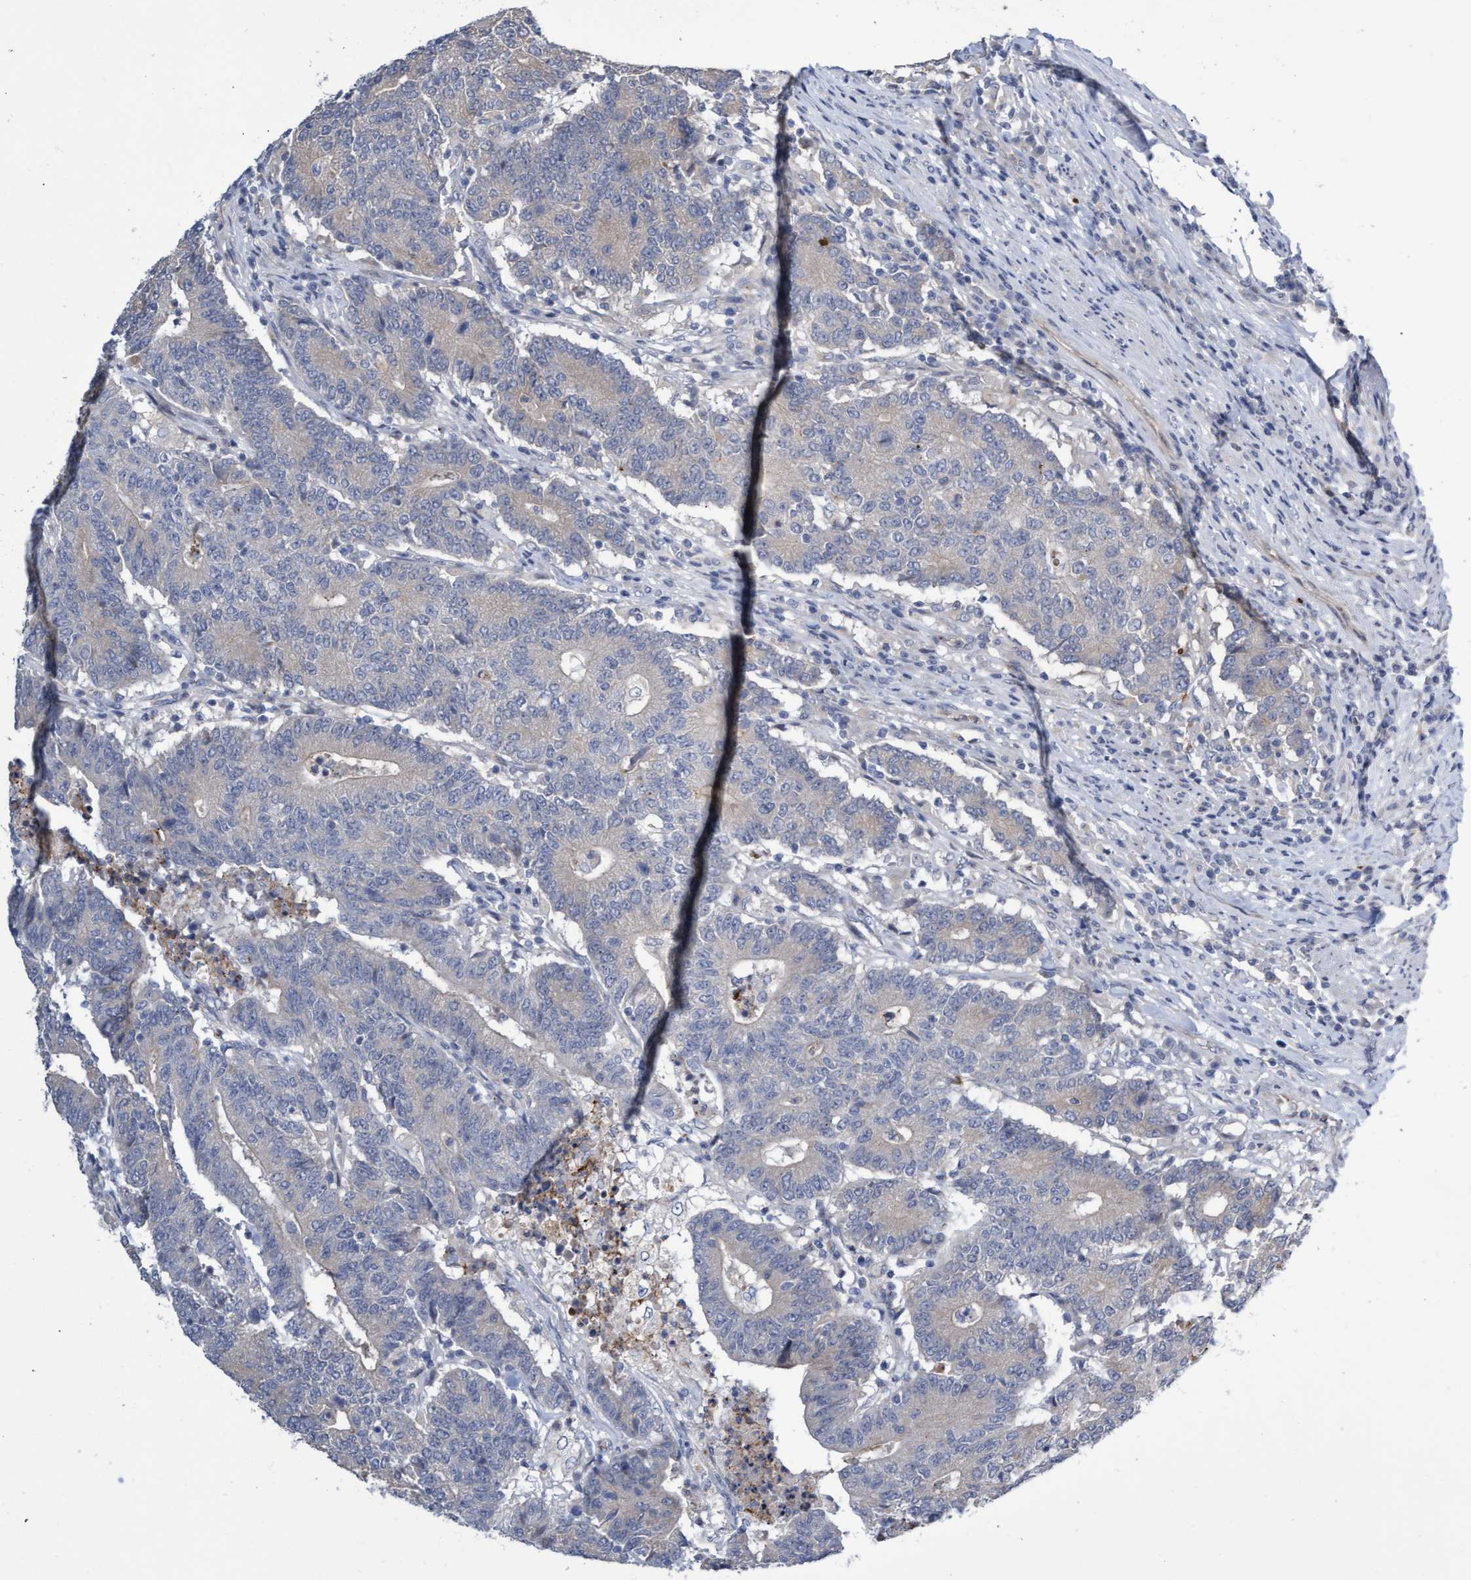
{"staining": {"intensity": "negative", "quantity": "none", "location": "none"}, "tissue": "colorectal cancer", "cell_type": "Tumor cells", "image_type": "cancer", "snomed": [{"axis": "morphology", "description": "Normal tissue, NOS"}, {"axis": "morphology", "description": "Adenocarcinoma, NOS"}, {"axis": "topography", "description": "Colon"}], "caption": "High power microscopy photomicrograph of an immunohistochemistry (IHC) image of adenocarcinoma (colorectal), revealing no significant staining in tumor cells.", "gene": "ABCF2", "patient": {"sex": "female", "age": 75}}